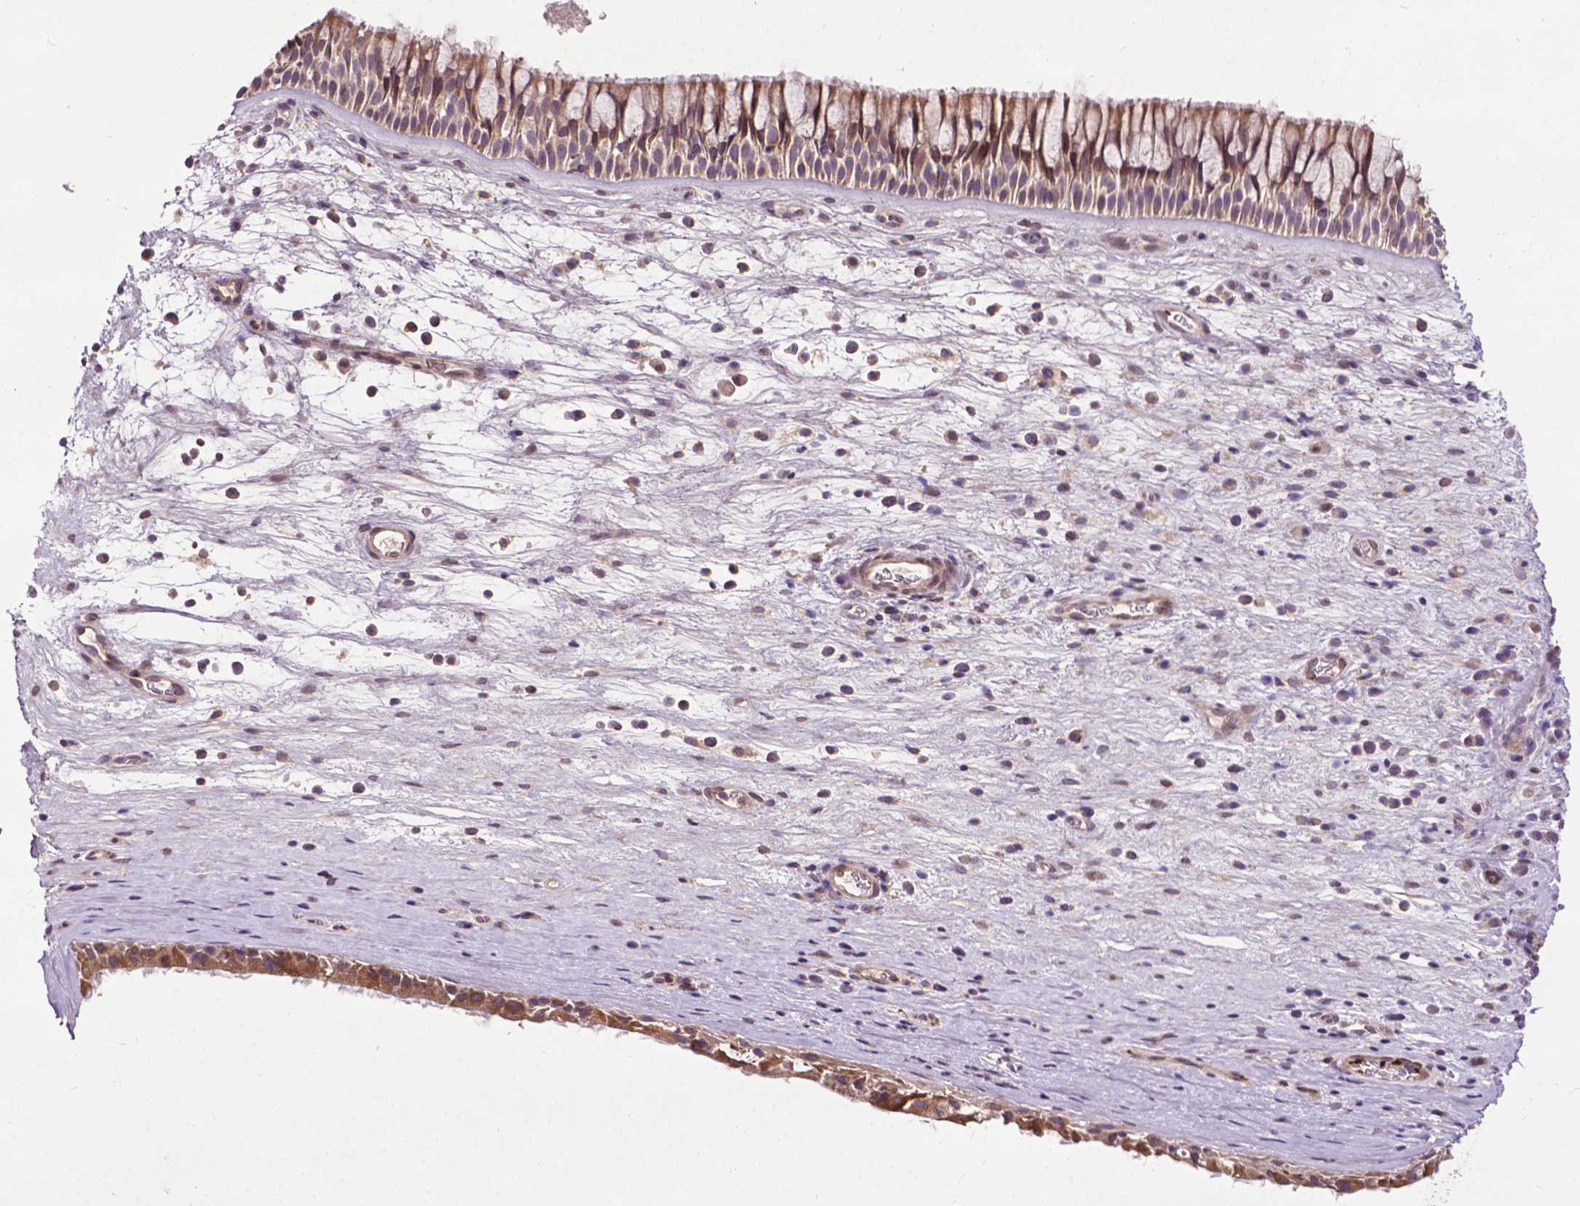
{"staining": {"intensity": "moderate", "quantity": "25%-75%", "location": "cytoplasmic/membranous,nuclear"}, "tissue": "nasopharynx", "cell_type": "Respiratory epithelial cells", "image_type": "normal", "snomed": [{"axis": "morphology", "description": "Normal tissue, NOS"}, {"axis": "topography", "description": "Nasopharynx"}], "caption": "IHC (DAB (3,3'-diaminobenzidine)) staining of benign nasopharynx shows moderate cytoplasmic/membranous,nuclear protein positivity in about 25%-75% of respiratory epithelial cells.", "gene": "SPNS2", "patient": {"sex": "male", "age": 74}}